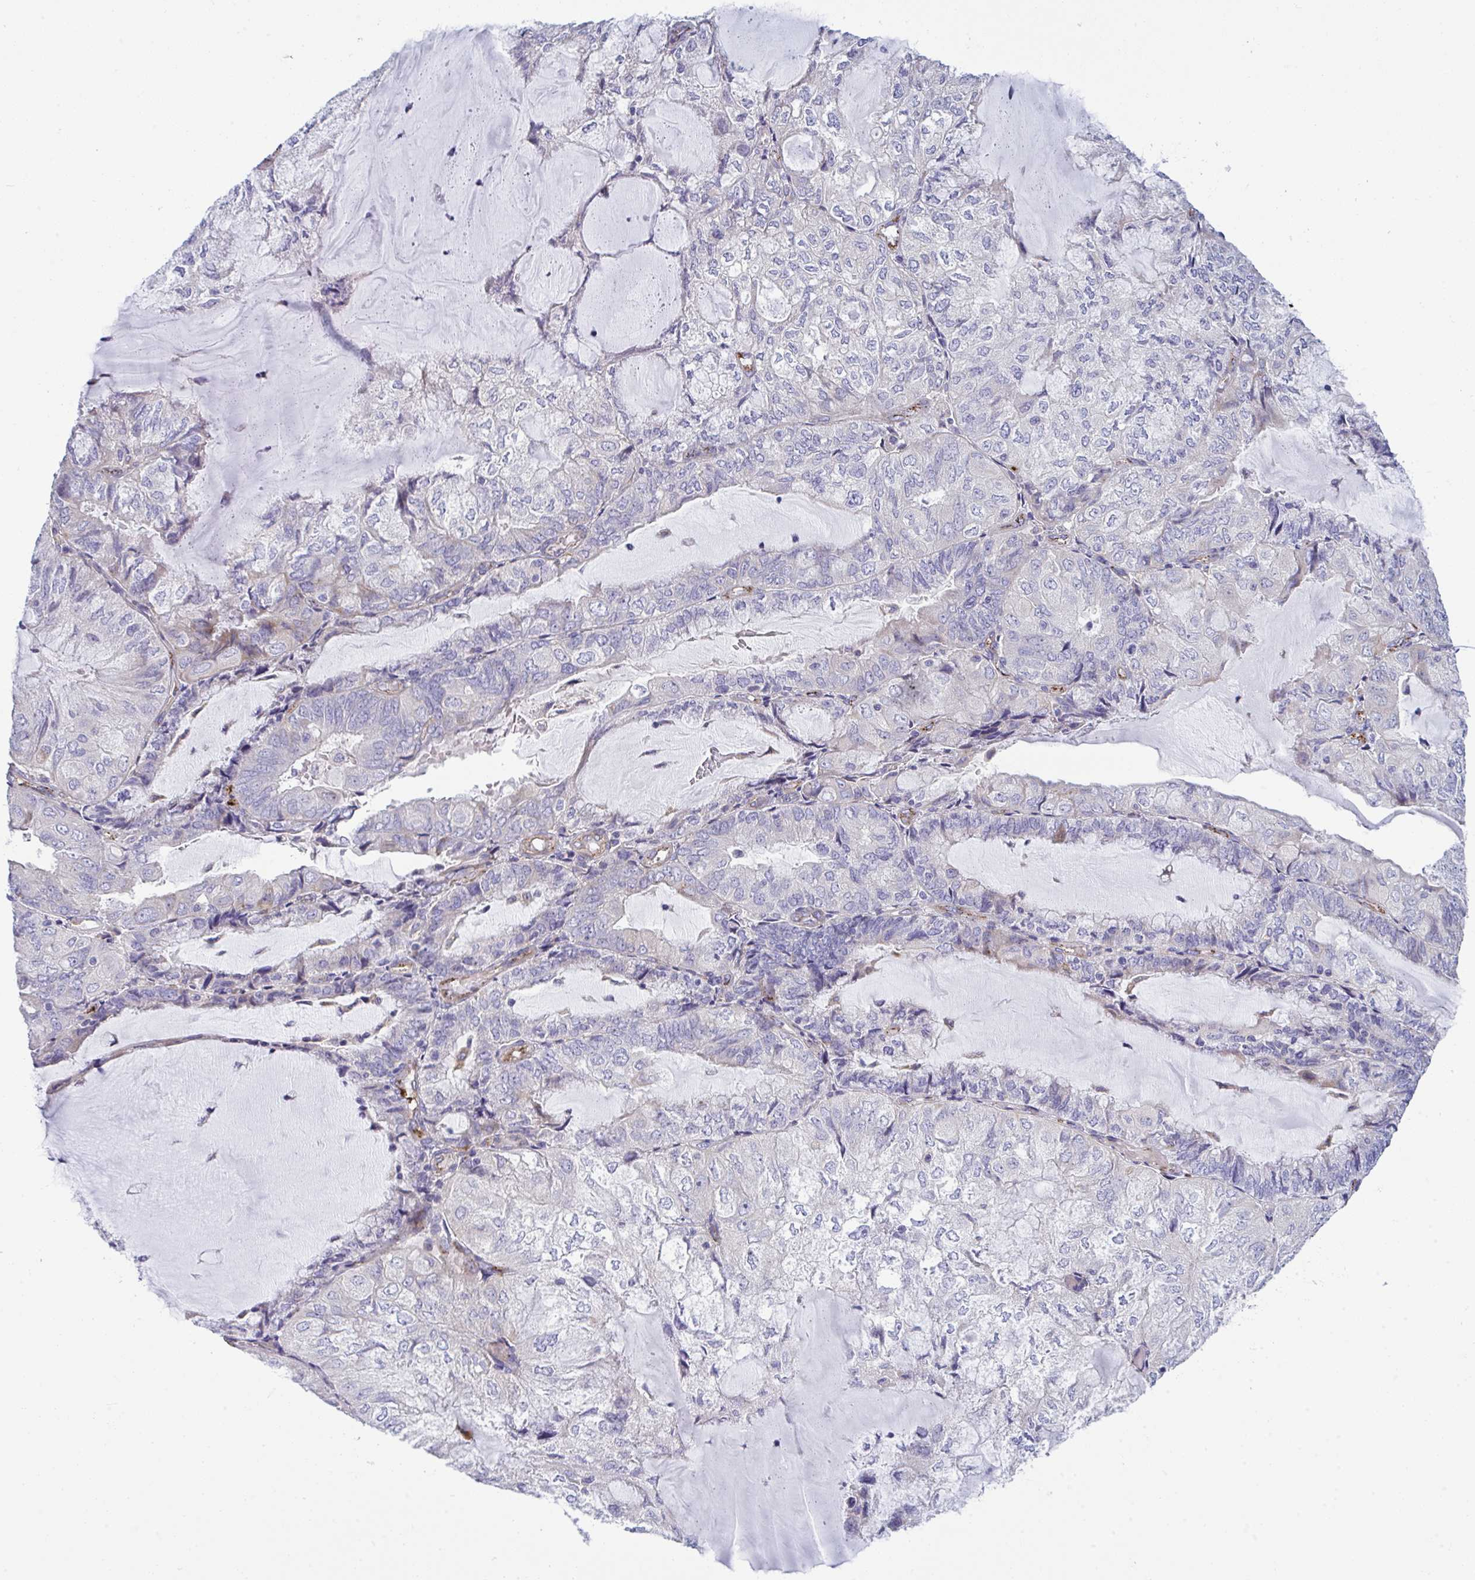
{"staining": {"intensity": "negative", "quantity": "none", "location": "none"}, "tissue": "endometrial cancer", "cell_type": "Tumor cells", "image_type": "cancer", "snomed": [{"axis": "morphology", "description": "Adenocarcinoma, NOS"}, {"axis": "topography", "description": "Endometrium"}], "caption": "Adenocarcinoma (endometrial) stained for a protein using immunohistochemistry reveals no positivity tumor cells.", "gene": "TOR1AIP2", "patient": {"sex": "female", "age": 81}}